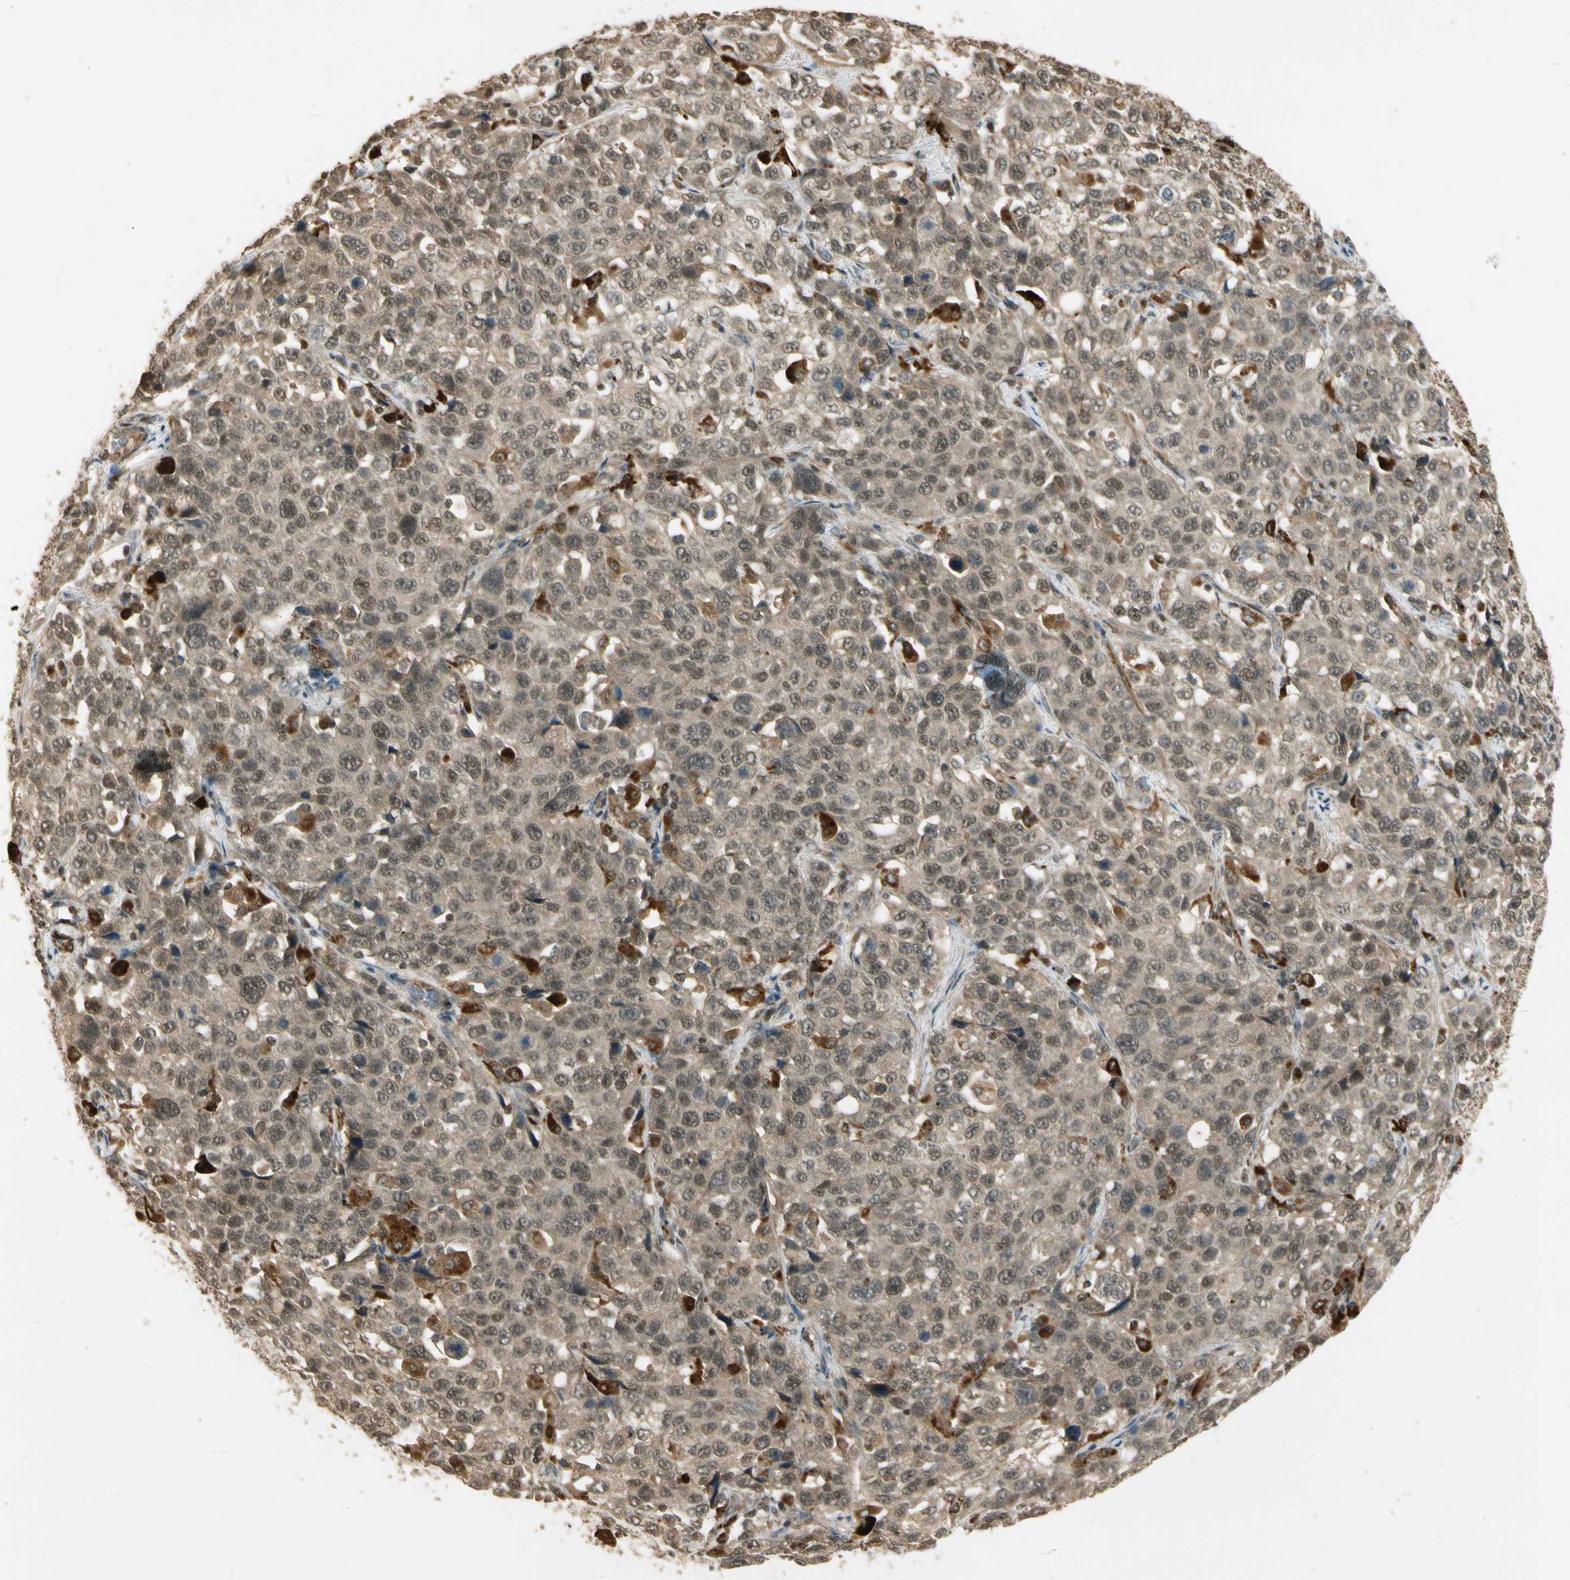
{"staining": {"intensity": "weak", "quantity": ">75%", "location": "nuclear"}, "tissue": "stomach cancer", "cell_type": "Tumor cells", "image_type": "cancer", "snomed": [{"axis": "morphology", "description": "Normal tissue, NOS"}, {"axis": "morphology", "description": "Adenocarcinoma, NOS"}, {"axis": "topography", "description": "Stomach"}], "caption": "This image reveals stomach cancer stained with immunohistochemistry (IHC) to label a protein in brown. The nuclear of tumor cells show weak positivity for the protein. Nuclei are counter-stained blue.", "gene": "GMEB2", "patient": {"sex": "male", "age": 48}}